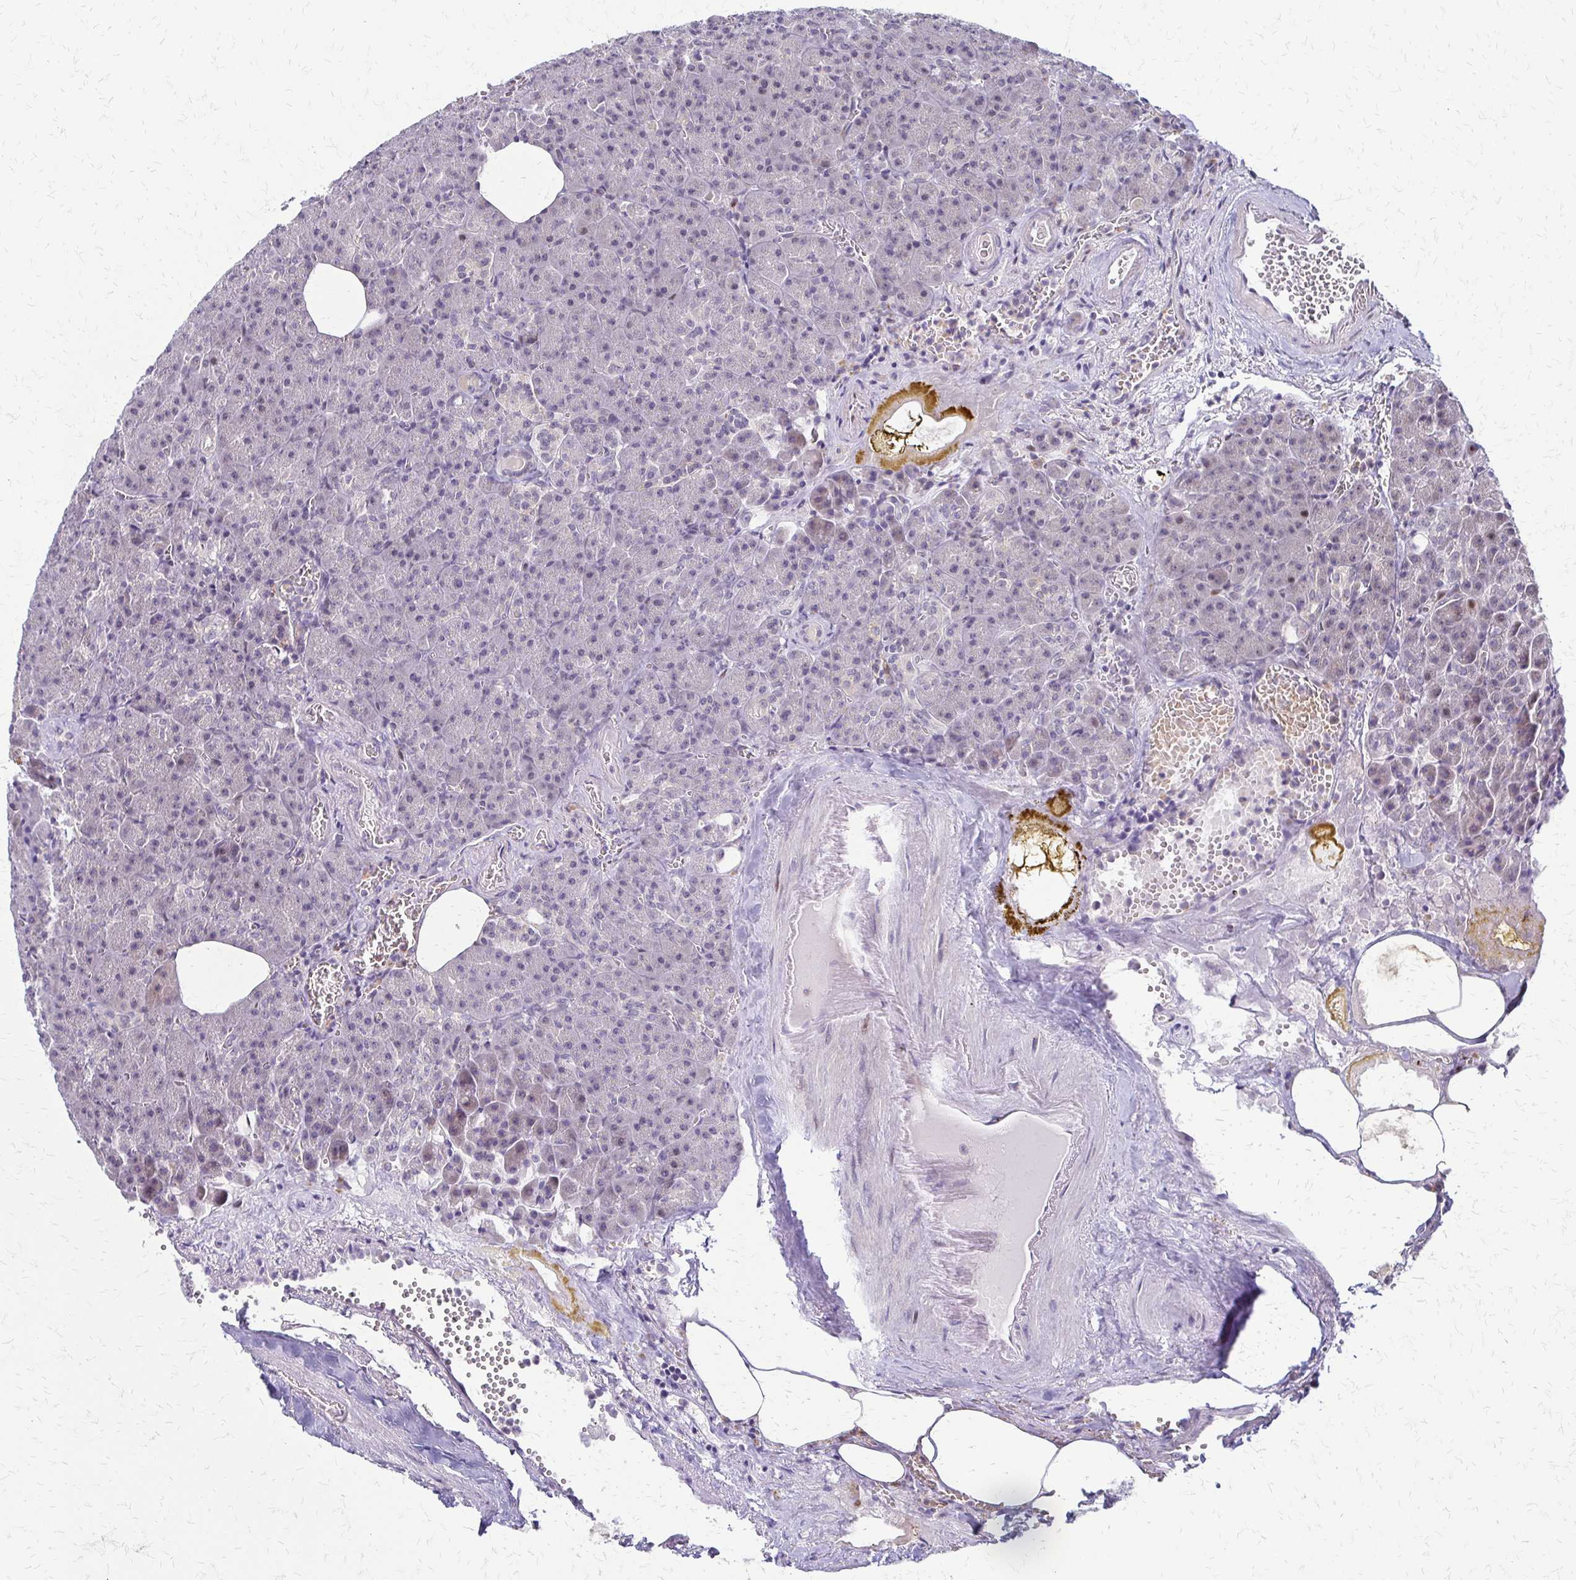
{"staining": {"intensity": "weak", "quantity": "<25%", "location": "nuclear"}, "tissue": "pancreas", "cell_type": "Exocrine glandular cells", "image_type": "normal", "snomed": [{"axis": "morphology", "description": "Normal tissue, NOS"}, {"axis": "topography", "description": "Pancreas"}], "caption": "Micrograph shows no protein staining in exocrine glandular cells of normal pancreas. (Stains: DAB (3,3'-diaminobenzidine) IHC with hematoxylin counter stain, Microscopy: brightfield microscopy at high magnification).", "gene": "TRIR", "patient": {"sex": "female", "age": 74}}